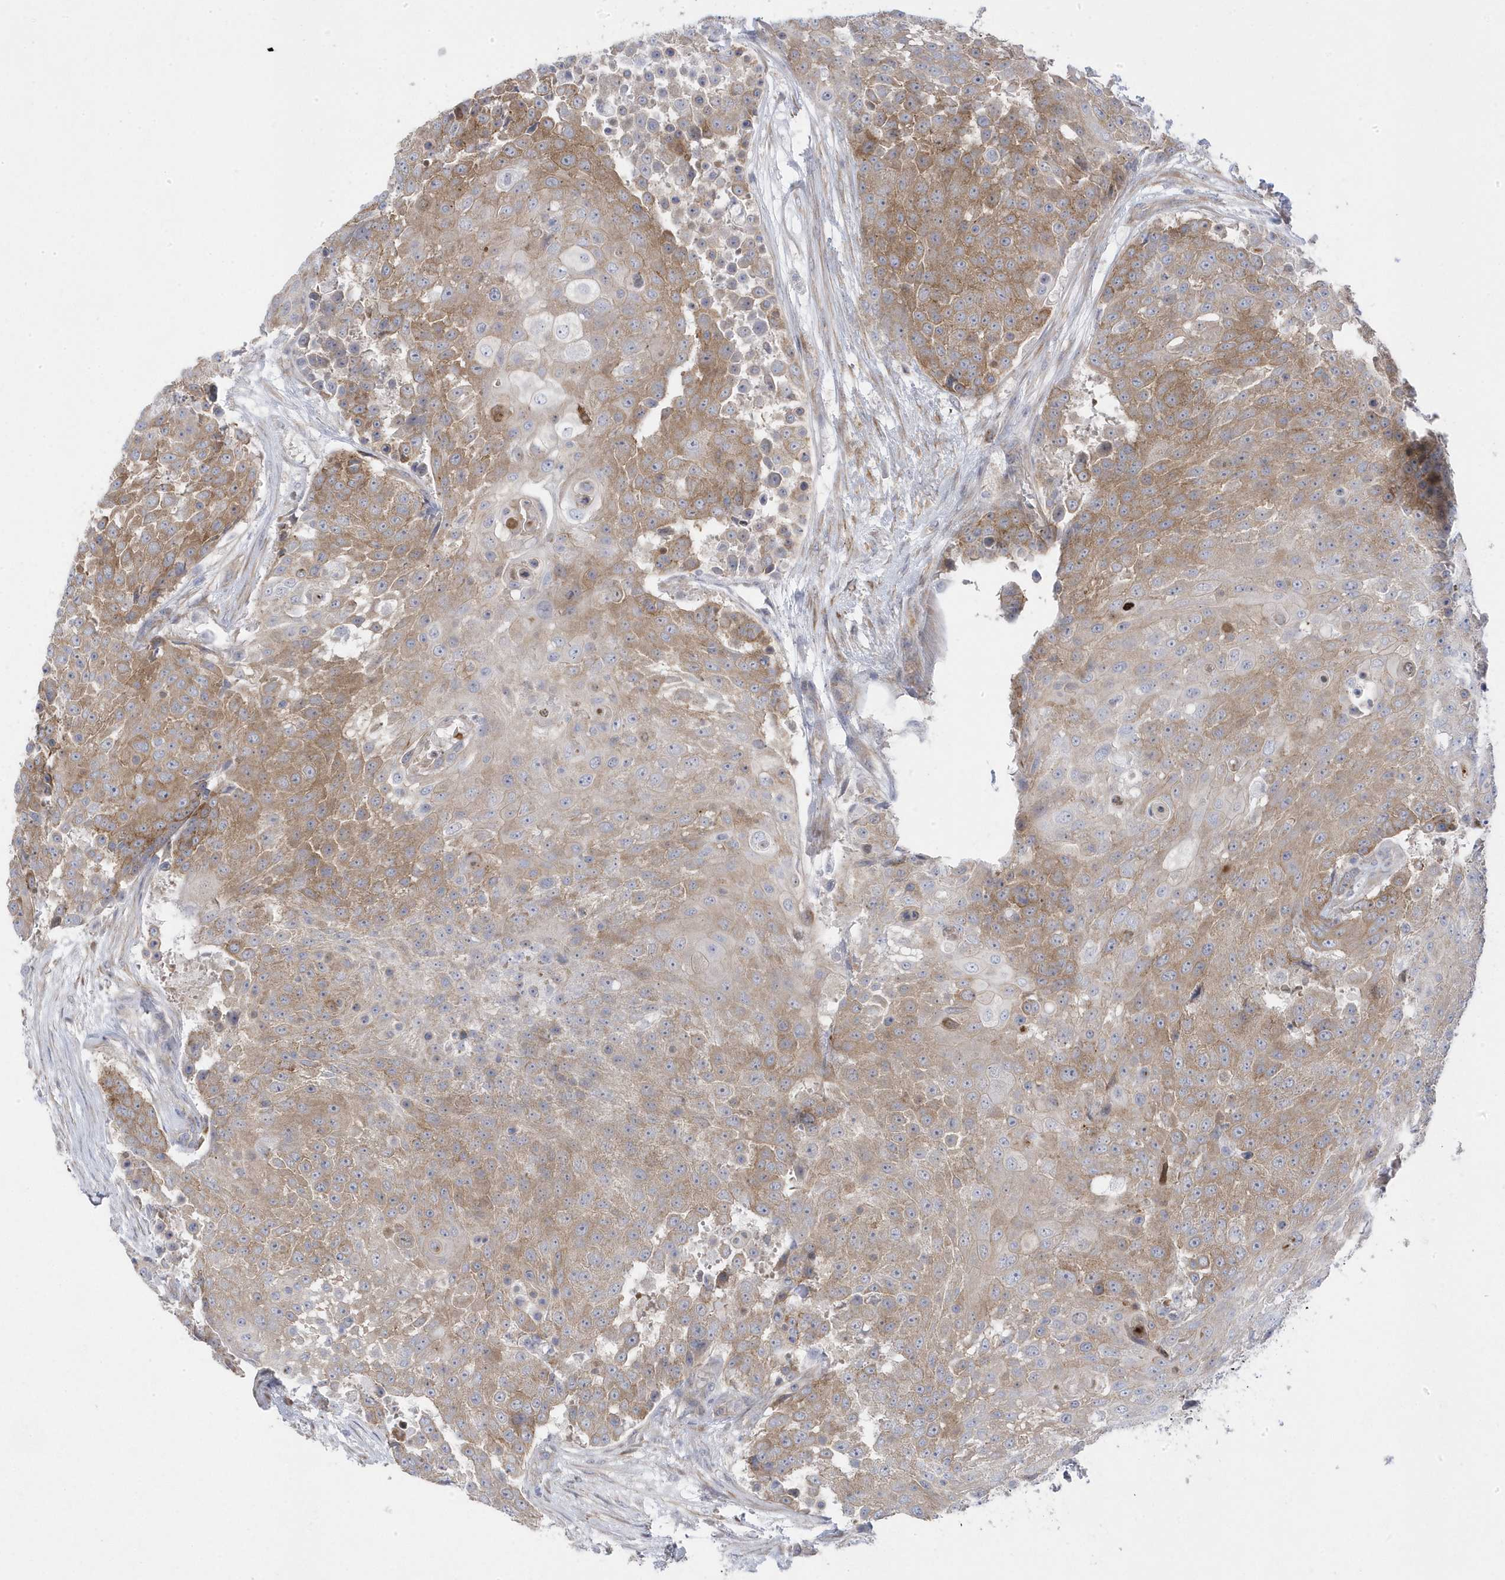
{"staining": {"intensity": "moderate", "quantity": ">75%", "location": "cytoplasmic/membranous"}, "tissue": "urothelial cancer", "cell_type": "Tumor cells", "image_type": "cancer", "snomed": [{"axis": "morphology", "description": "Urothelial carcinoma, High grade"}, {"axis": "topography", "description": "Urinary bladder"}], "caption": "The micrograph demonstrates immunohistochemical staining of urothelial carcinoma (high-grade). There is moderate cytoplasmic/membranous positivity is seen in approximately >75% of tumor cells.", "gene": "ANAPC1", "patient": {"sex": "female", "age": 63}}